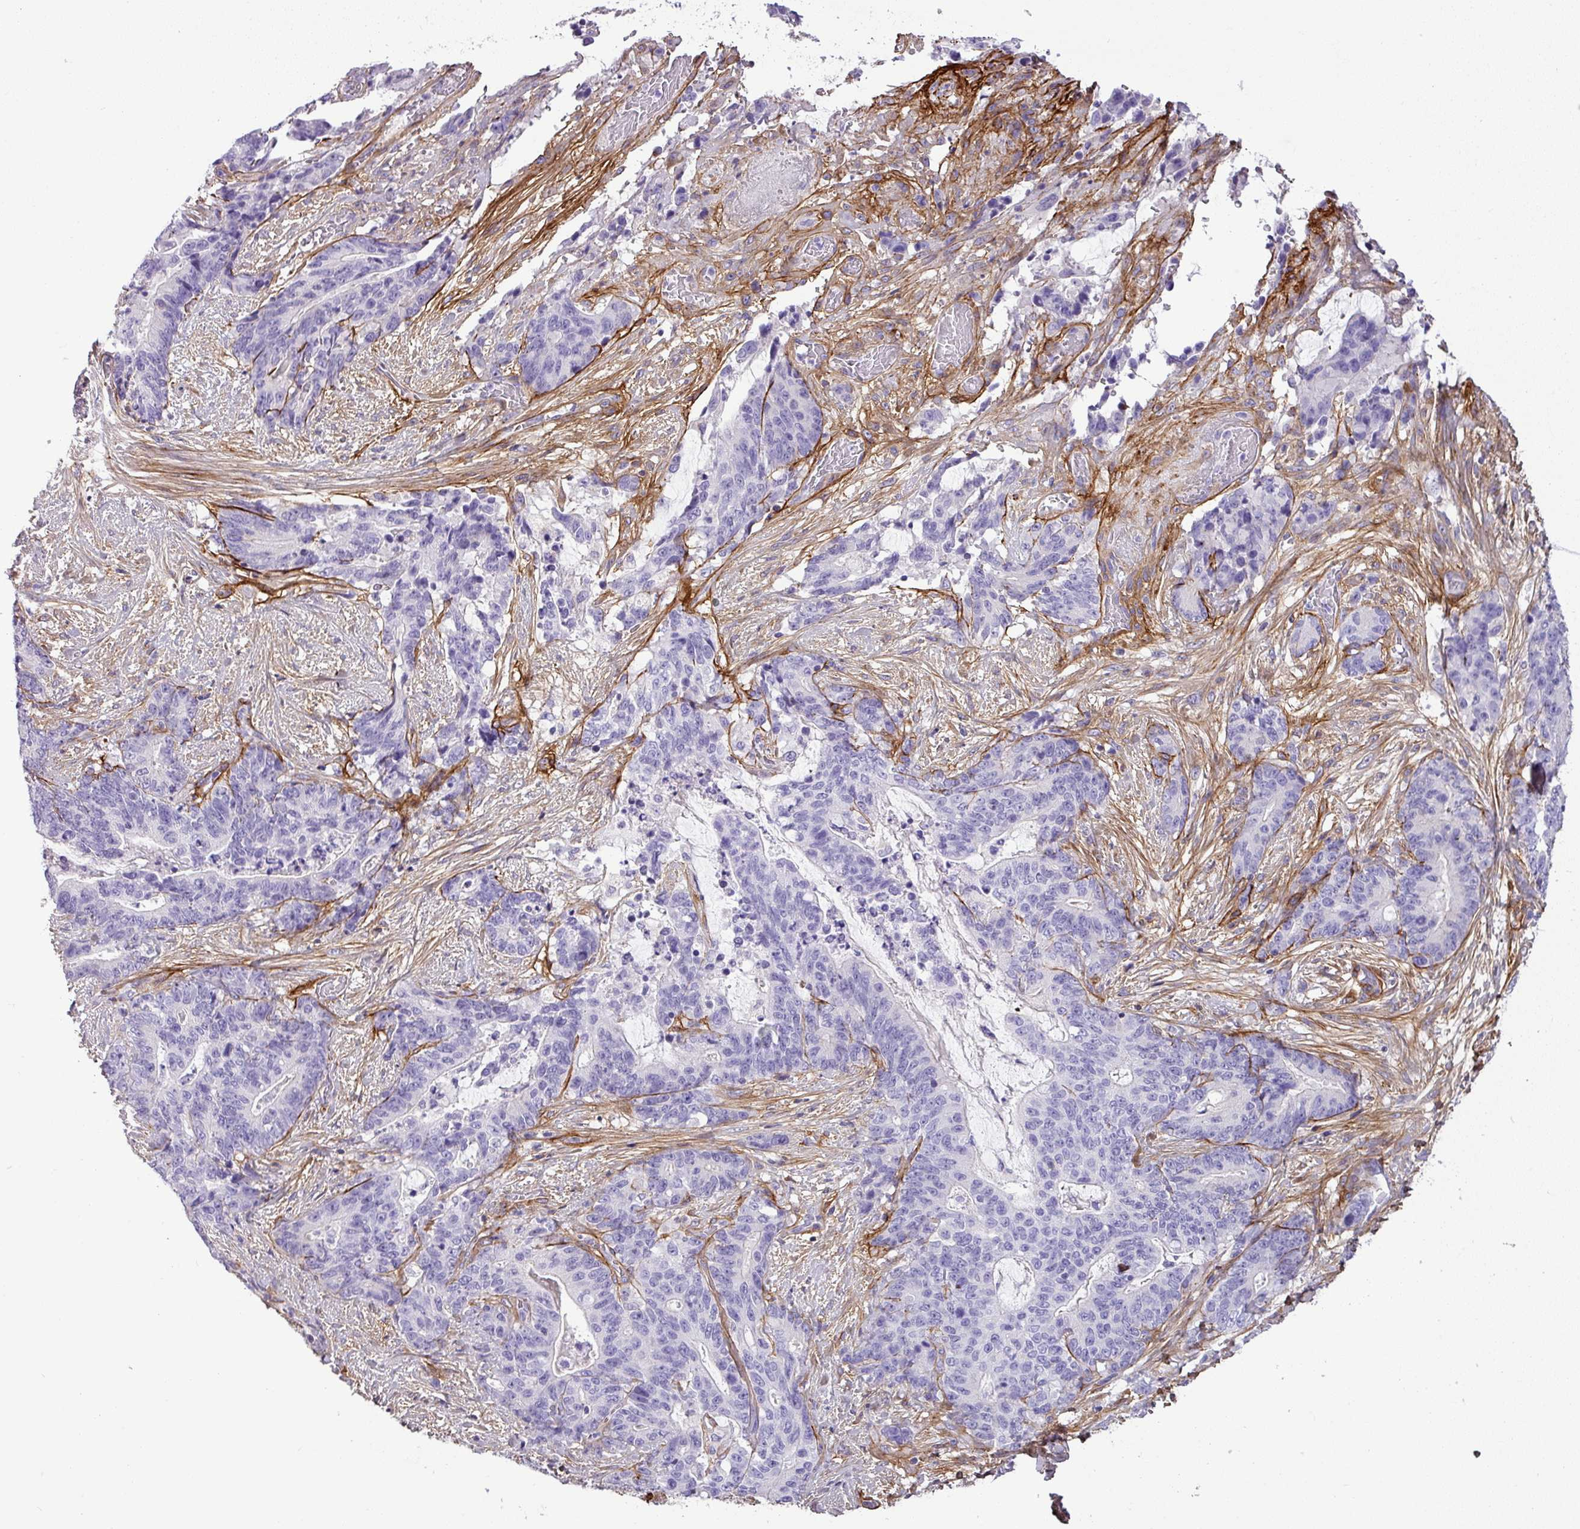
{"staining": {"intensity": "negative", "quantity": "none", "location": "none"}, "tissue": "stomach cancer", "cell_type": "Tumor cells", "image_type": "cancer", "snomed": [{"axis": "morphology", "description": "Normal tissue, NOS"}, {"axis": "morphology", "description": "Adenocarcinoma, NOS"}, {"axis": "topography", "description": "Stomach"}], "caption": "This is an IHC photomicrograph of adenocarcinoma (stomach). There is no staining in tumor cells.", "gene": "PARD6G", "patient": {"sex": "female", "age": 64}}